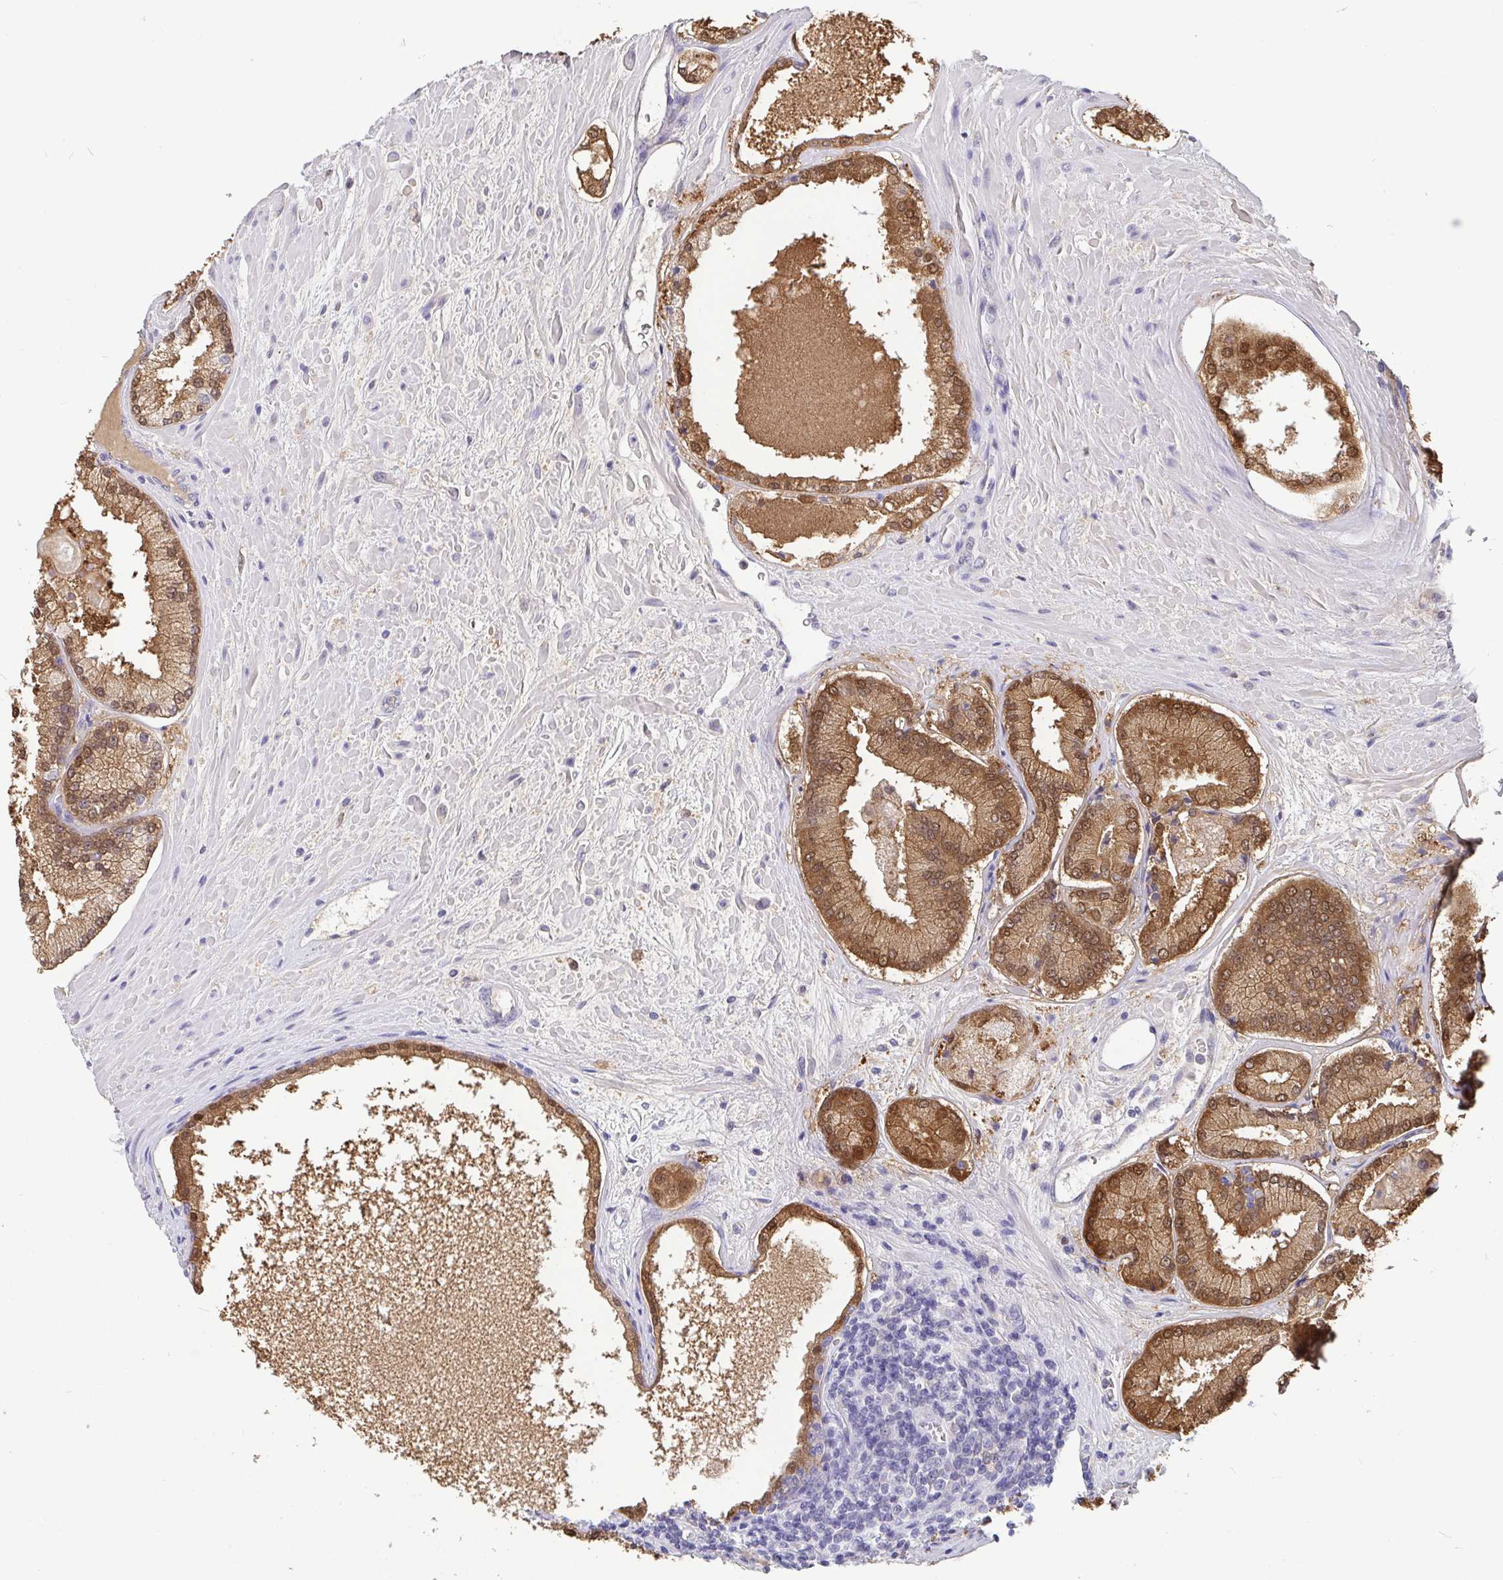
{"staining": {"intensity": "strong", "quantity": ">75%", "location": "cytoplasmic/membranous"}, "tissue": "prostate cancer", "cell_type": "Tumor cells", "image_type": "cancer", "snomed": [{"axis": "morphology", "description": "Adenocarcinoma, High grade"}, {"axis": "topography", "description": "Prostate"}], "caption": "A brown stain labels strong cytoplasmic/membranous expression of a protein in human prostate cancer (adenocarcinoma (high-grade)) tumor cells.", "gene": "IDH1", "patient": {"sex": "male", "age": 73}}